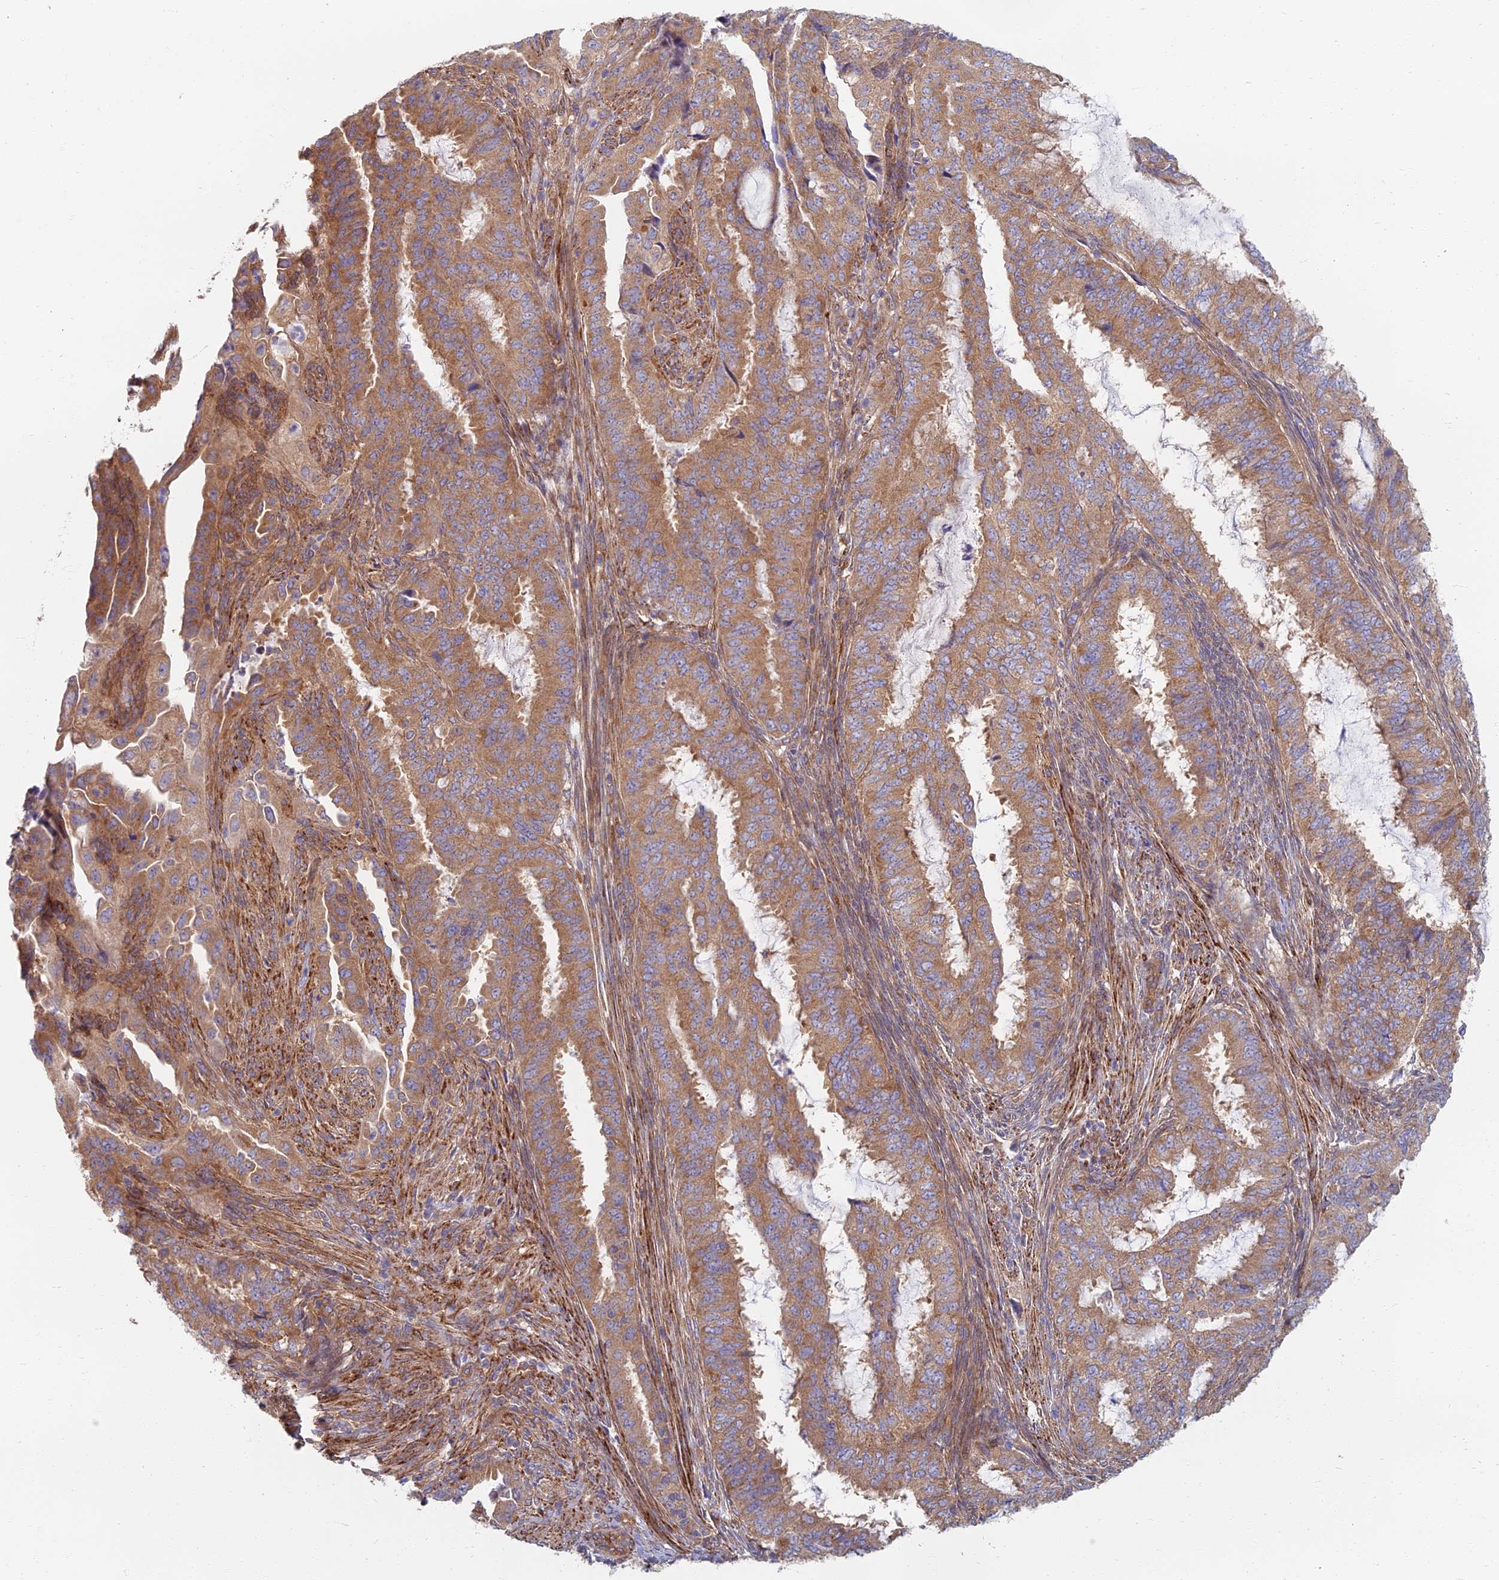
{"staining": {"intensity": "moderate", "quantity": ">75%", "location": "cytoplasmic/membranous"}, "tissue": "endometrial cancer", "cell_type": "Tumor cells", "image_type": "cancer", "snomed": [{"axis": "morphology", "description": "Adenocarcinoma, NOS"}, {"axis": "topography", "description": "Endometrium"}], "caption": "Immunohistochemistry (DAB (3,3'-diaminobenzidine)) staining of human adenocarcinoma (endometrial) reveals moderate cytoplasmic/membranous protein expression in about >75% of tumor cells.", "gene": "RBSN", "patient": {"sex": "female", "age": 51}}